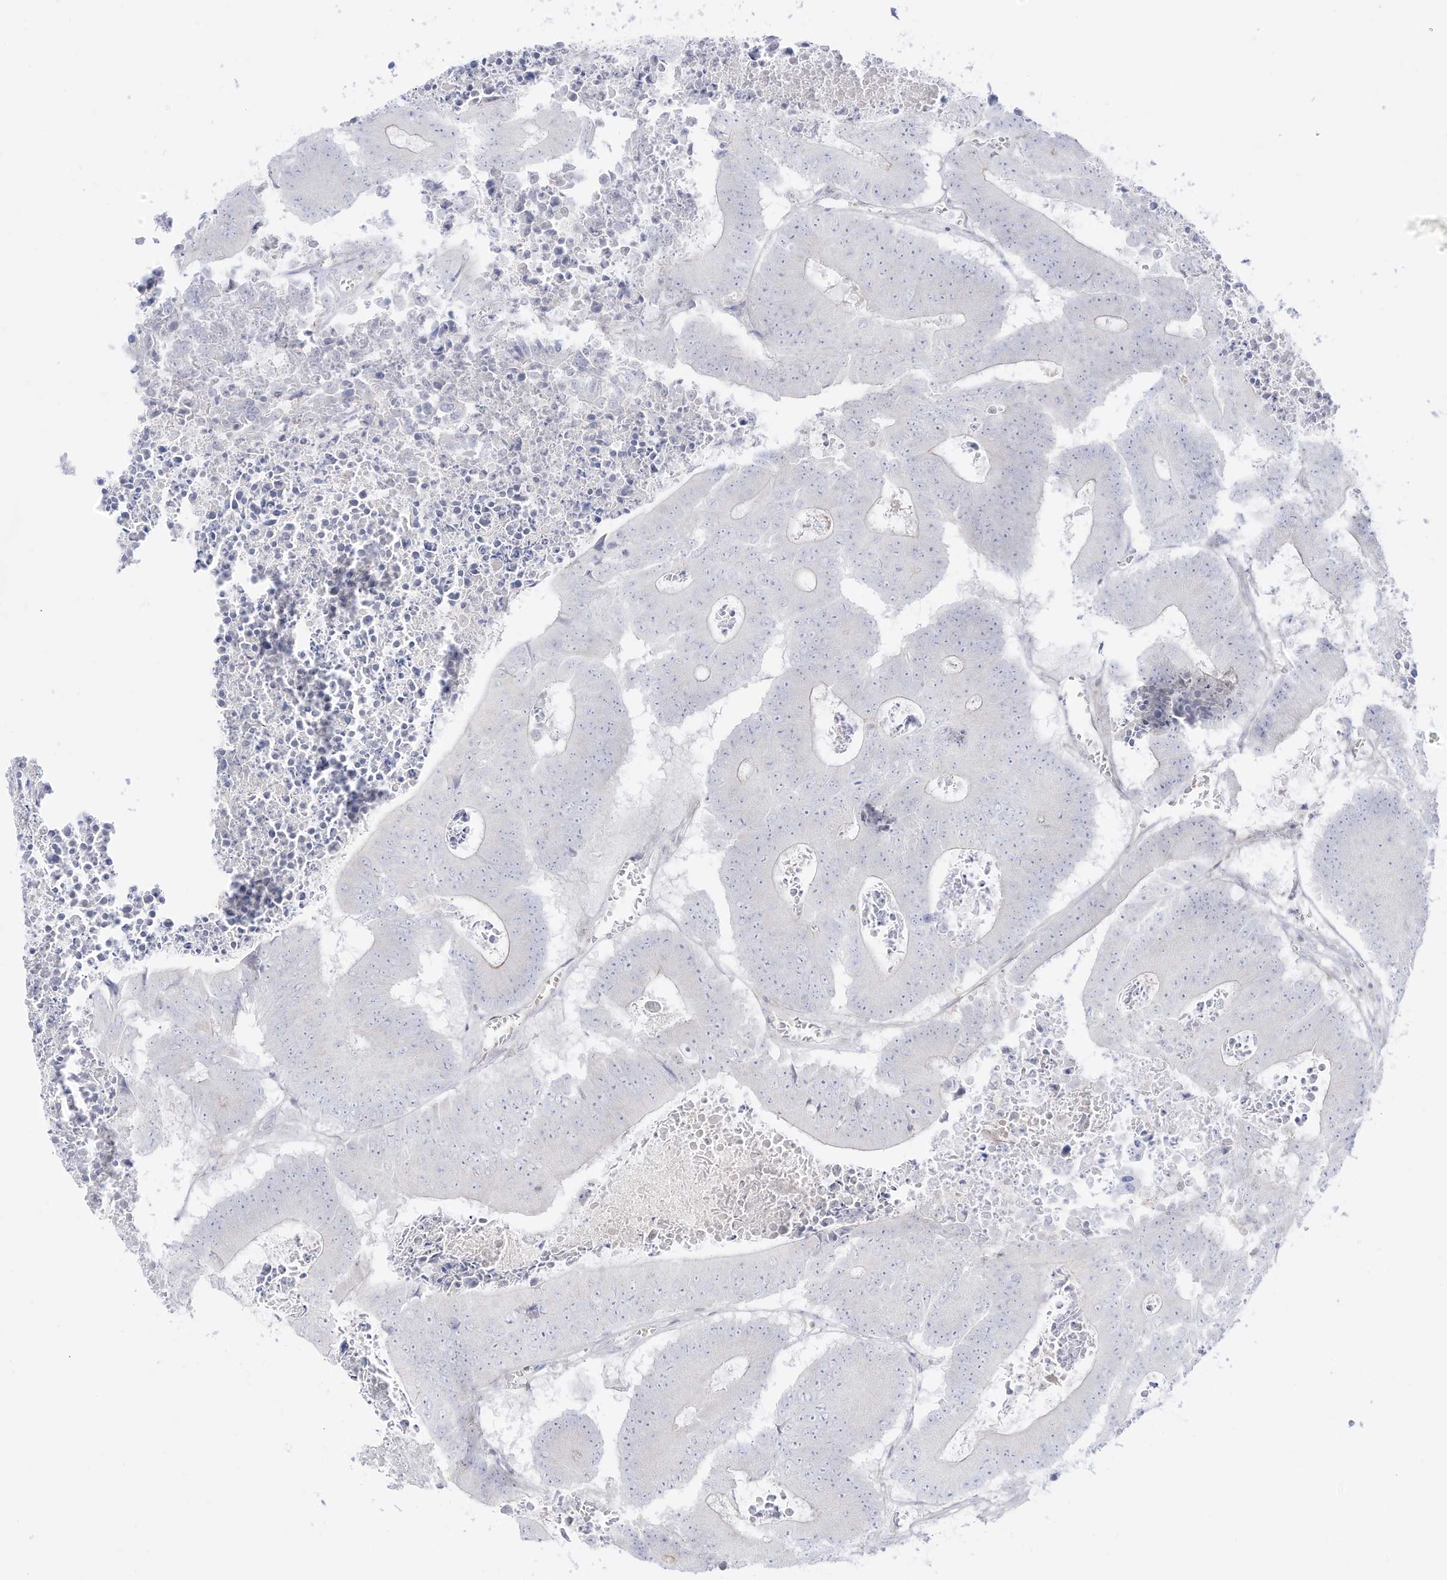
{"staining": {"intensity": "negative", "quantity": "none", "location": "none"}, "tissue": "colorectal cancer", "cell_type": "Tumor cells", "image_type": "cancer", "snomed": [{"axis": "morphology", "description": "Adenocarcinoma, NOS"}, {"axis": "topography", "description": "Colon"}], "caption": "DAB (3,3'-diaminobenzidine) immunohistochemical staining of colorectal adenocarcinoma shows no significant positivity in tumor cells.", "gene": "DMKN", "patient": {"sex": "male", "age": 87}}